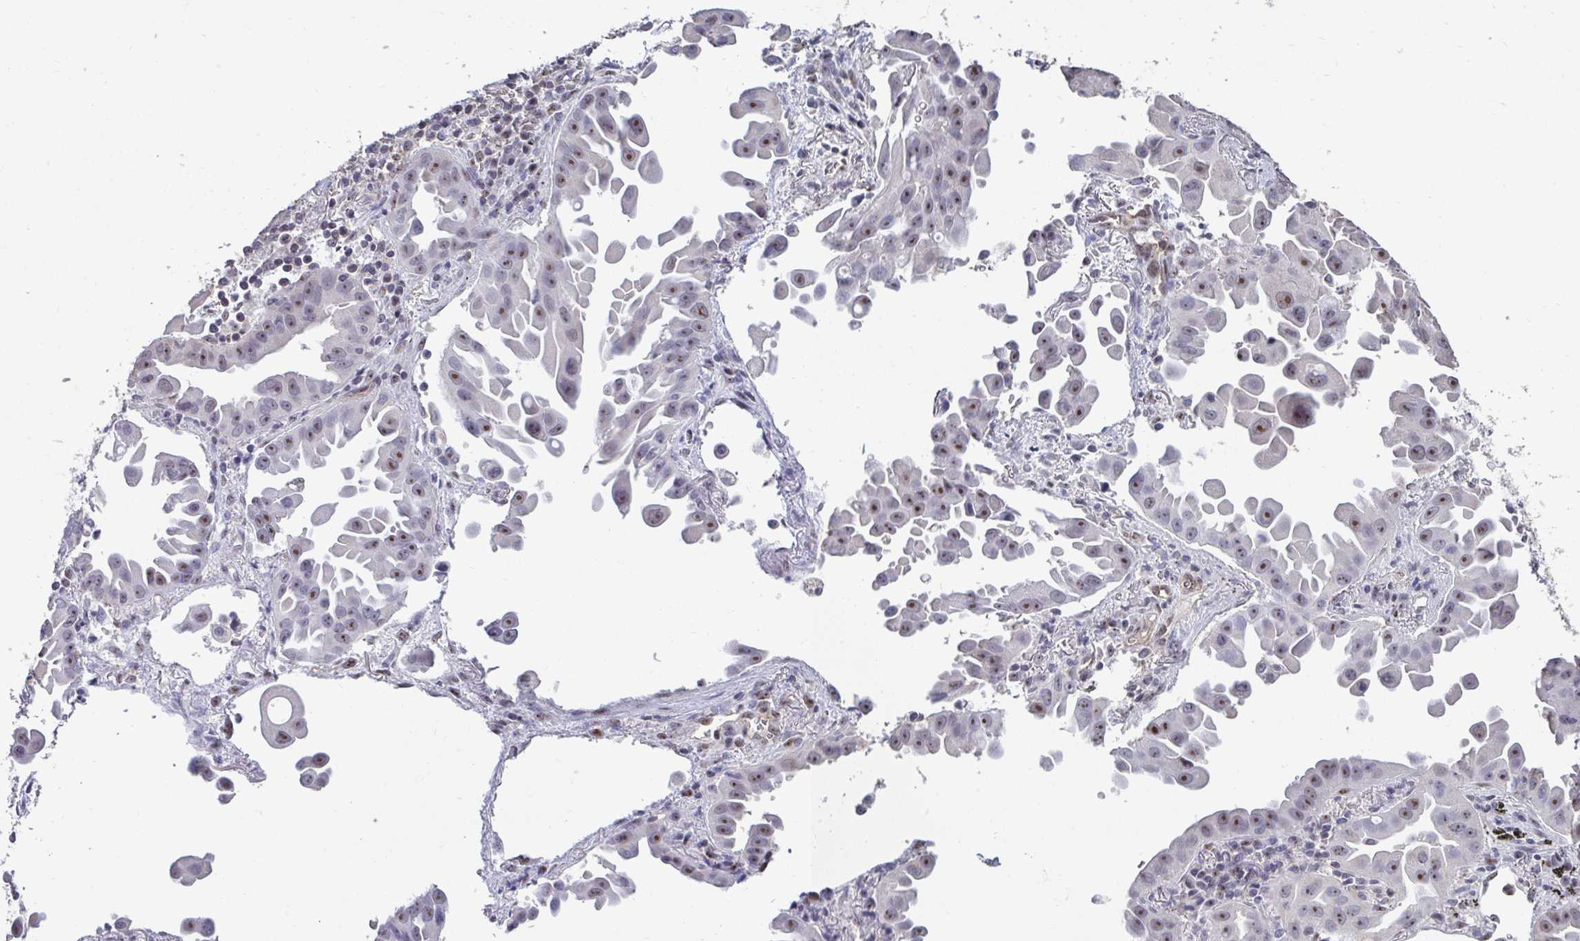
{"staining": {"intensity": "moderate", "quantity": "25%-75%", "location": "nuclear"}, "tissue": "lung cancer", "cell_type": "Tumor cells", "image_type": "cancer", "snomed": [{"axis": "morphology", "description": "Adenocarcinoma, NOS"}, {"axis": "topography", "description": "Lung"}], "caption": "Moderate nuclear expression is seen in about 25%-75% of tumor cells in lung cancer (adenocarcinoma). Using DAB (brown) and hematoxylin (blue) stains, captured at high magnification using brightfield microscopy.", "gene": "SENP3", "patient": {"sex": "male", "age": 68}}